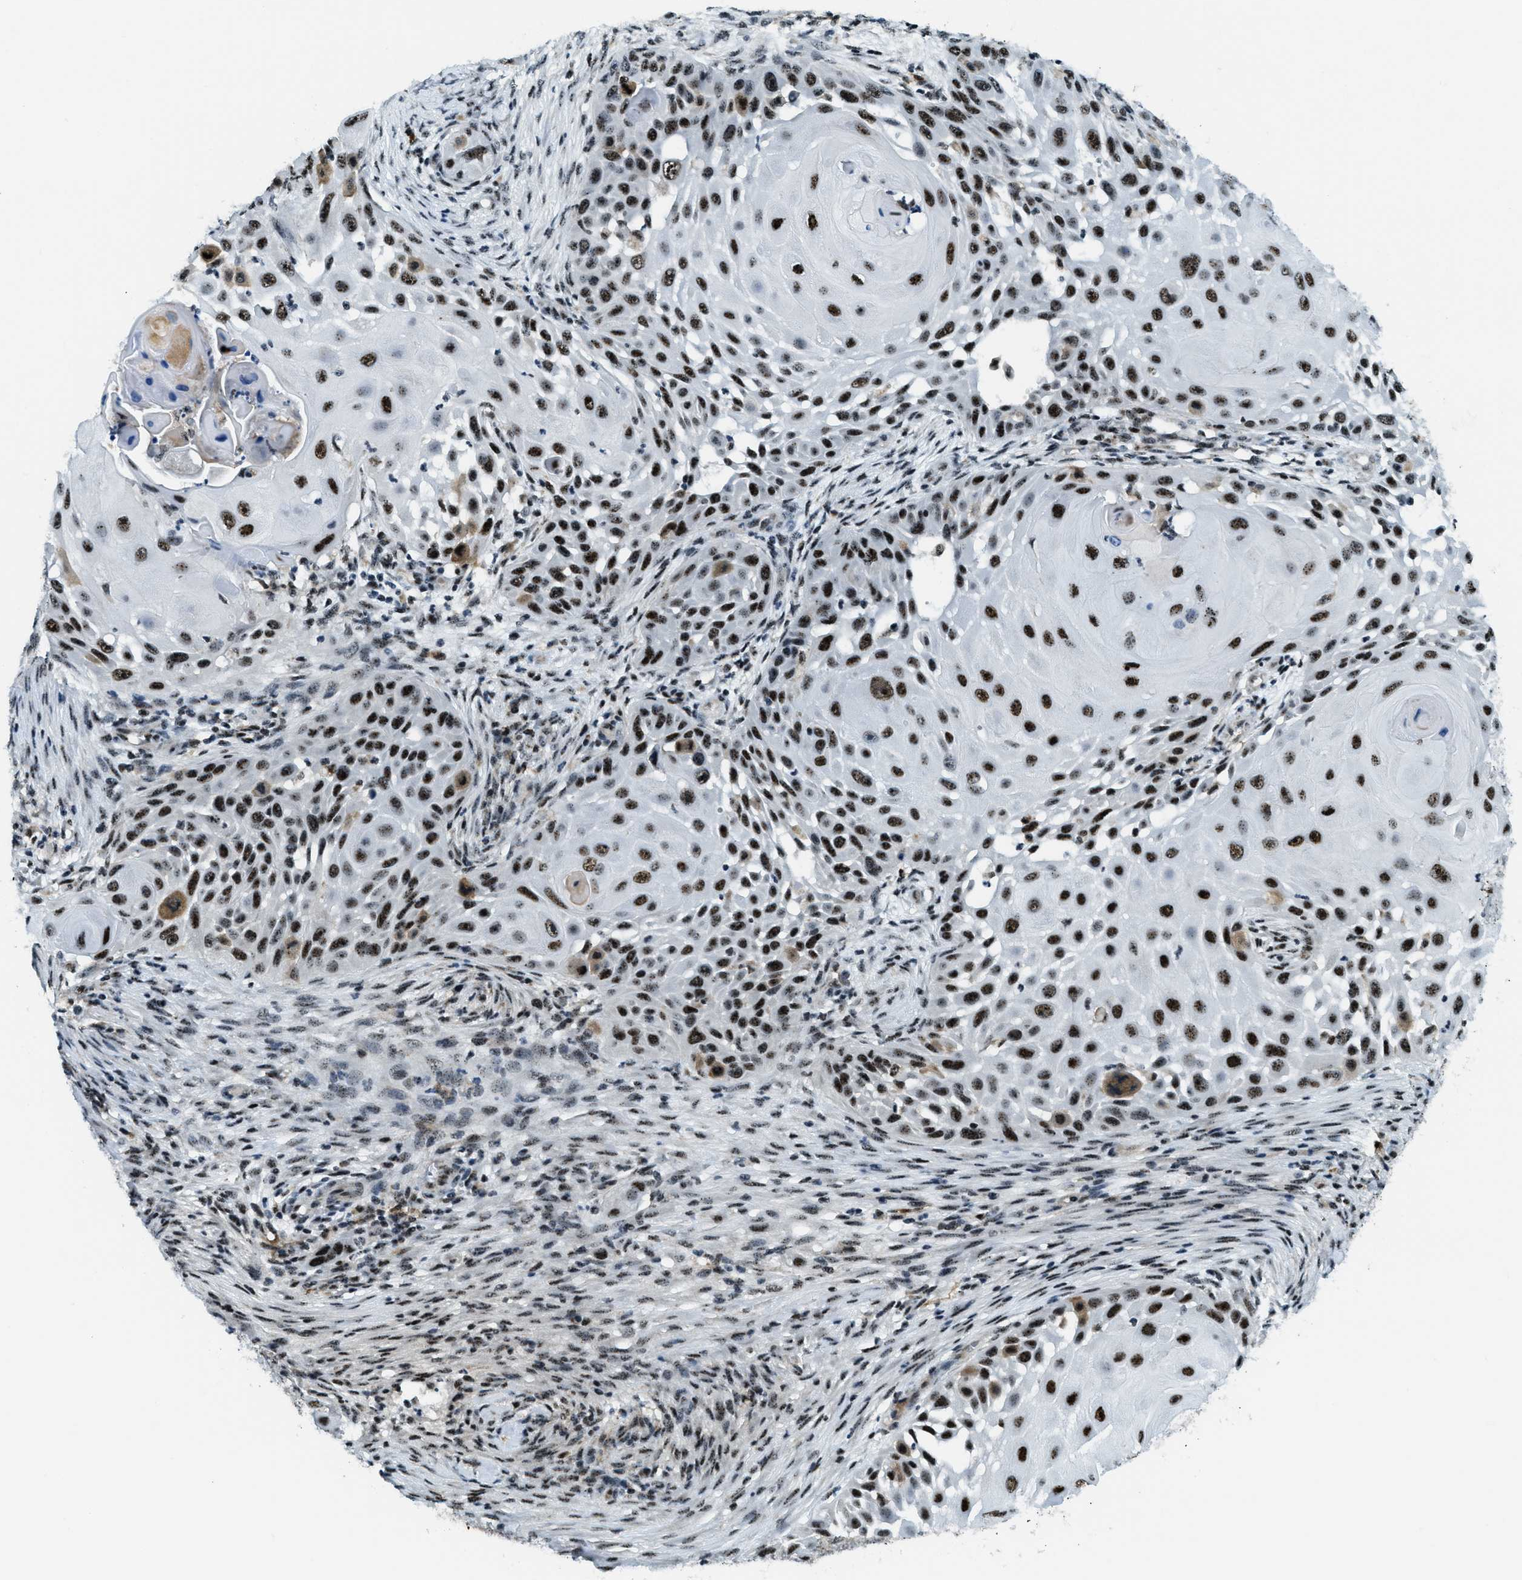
{"staining": {"intensity": "strong", "quantity": ">75%", "location": "nuclear"}, "tissue": "skin cancer", "cell_type": "Tumor cells", "image_type": "cancer", "snomed": [{"axis": "morphology", "description": "Squamous cell carcinoma, NOS"}, {"axis": "topography", "description": "Skin"}], "caption": "Tumor cells show strong nuclear positivity in approximately >75% of cells in skin cancer (squamous cell carcinoma).", "gene": "SP100", "patient": {"sex": "female", "age": 44}}